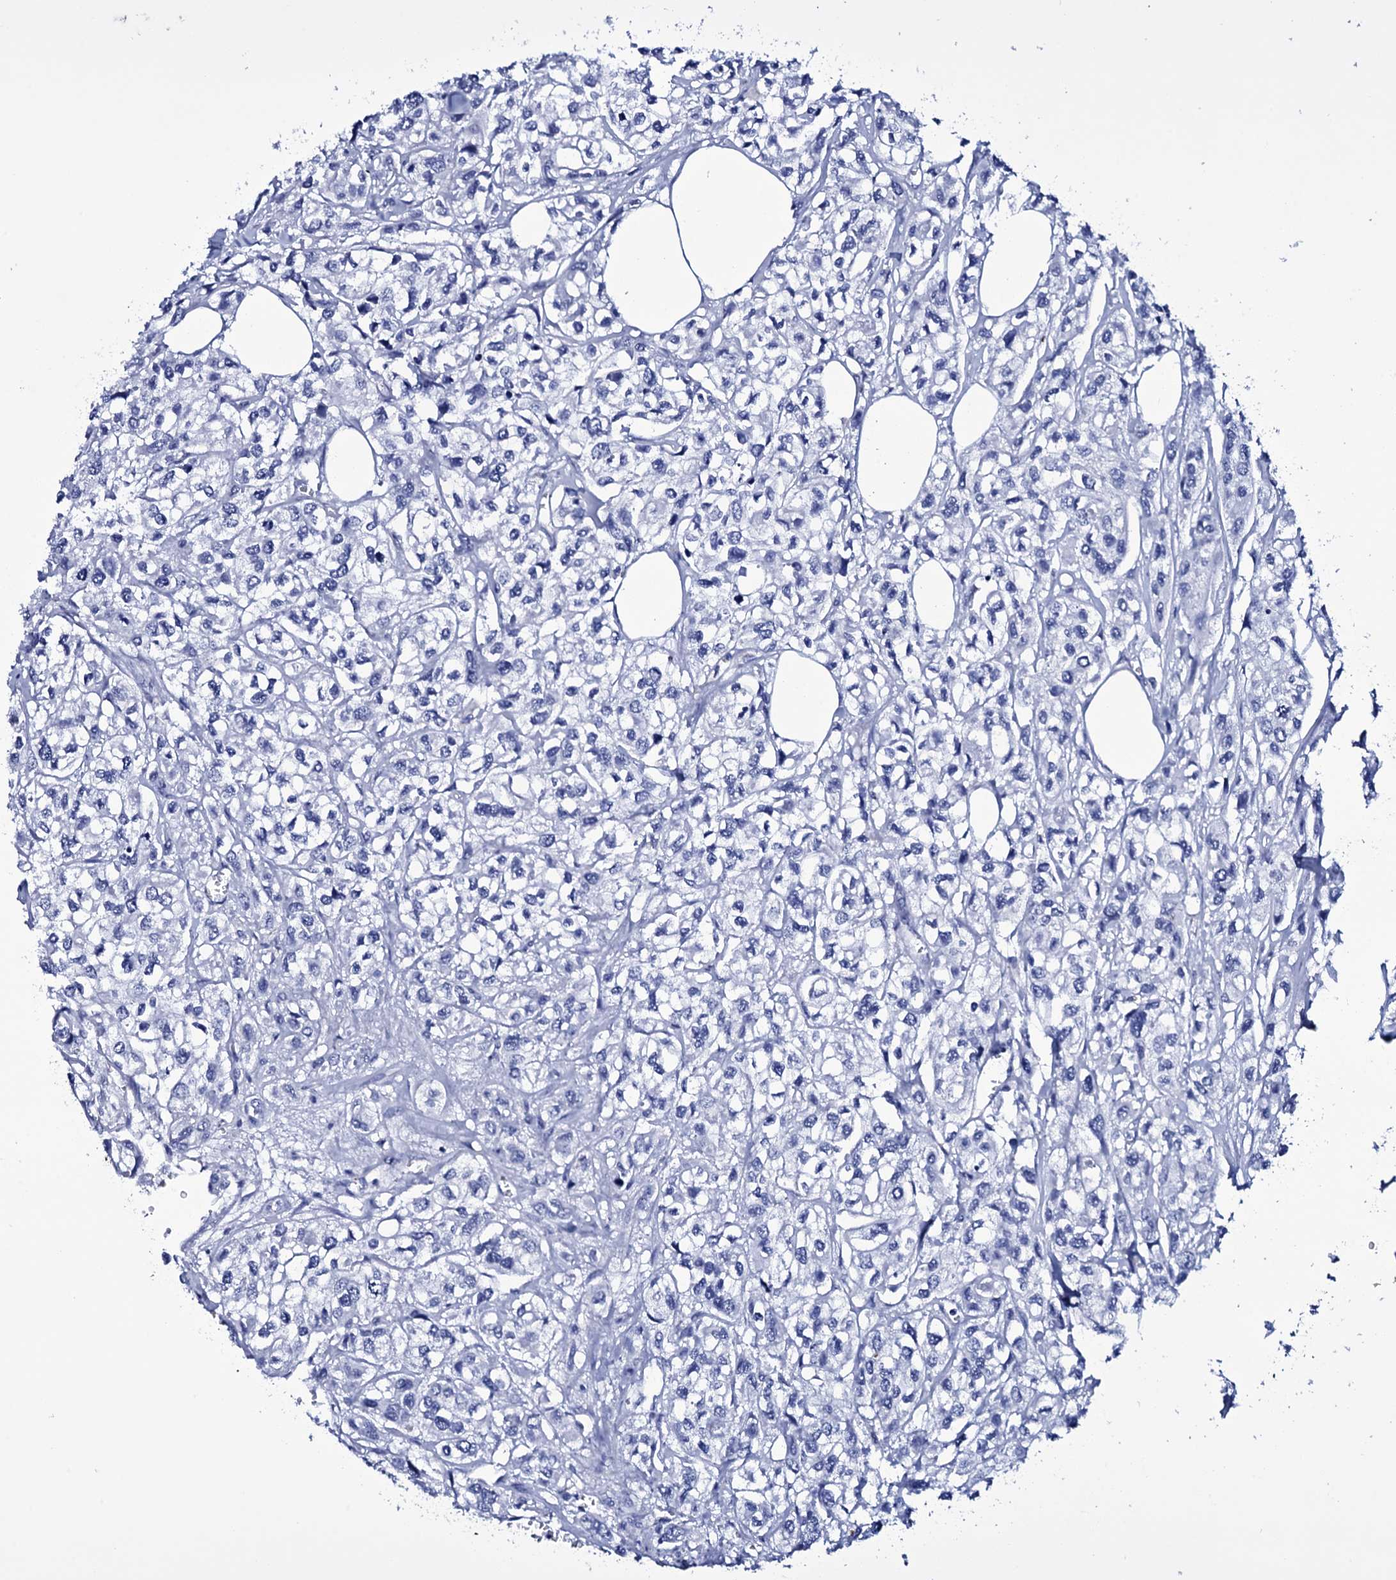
{"staining": {"intensity": "negative", "quantity": "none", "location": "none"}, "tissue": "urothelial cancer", "cell_type": "Tumor cells", "image_type": "cancer", "snomed": [{"axis": "morphology", "description": "Urothelial carcinoma, High grade"}, {"axis": "topography", "description": "Urinary bladder"}], "caption": "A micrograph of urothelial cancer stained for a protein reveals no brown staining in tumor cells.", "gene": "ITPRID2", "patient": {"sex": "male", "age": 67}}